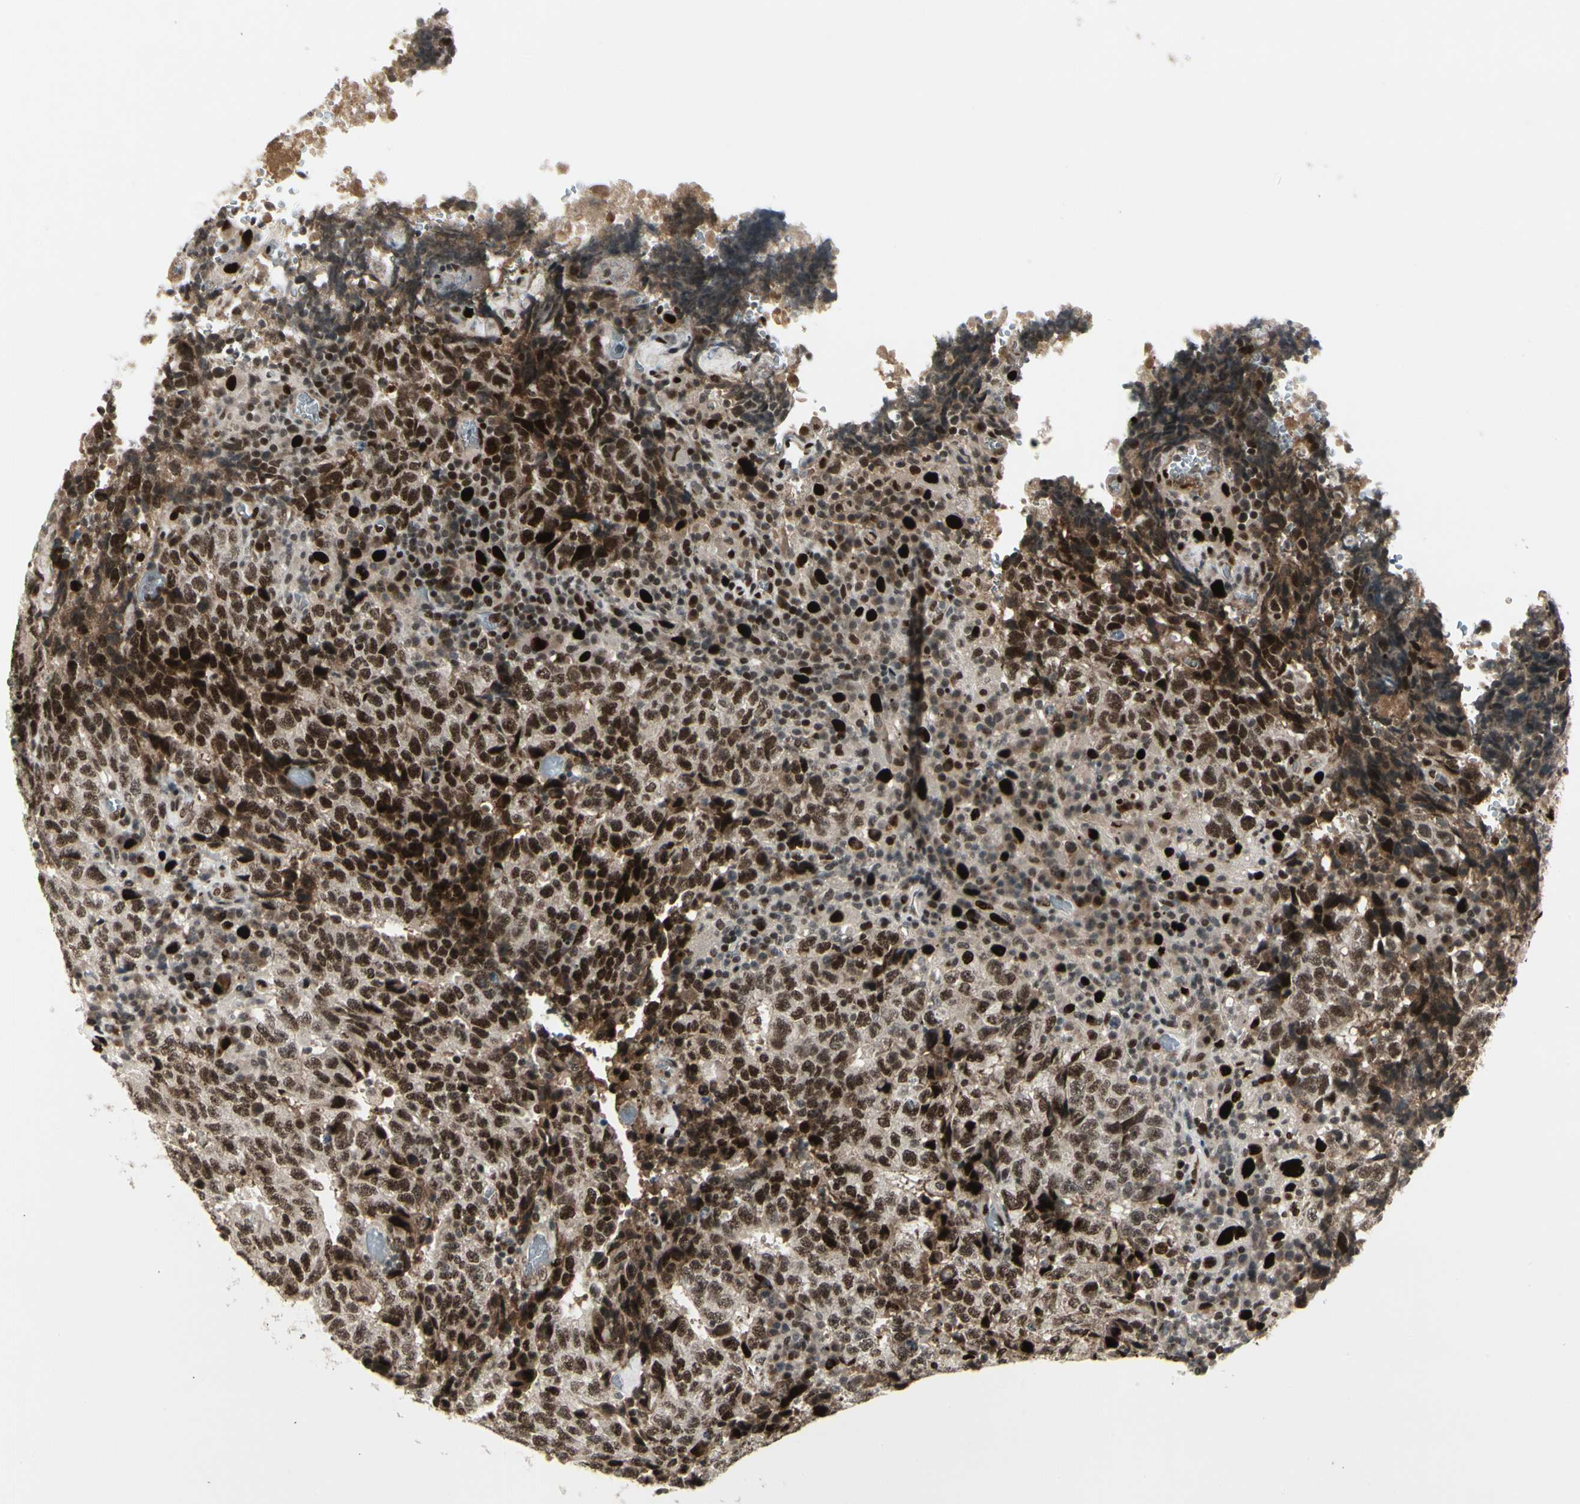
{"staining": {"intensity": "strong", "quantity": ">75%", "location": "nuclear"}, "tissue": "testis cancer", "cell_type": "Tumor cells", "image_type": "cancer", "snomed": [{"axis": "morphology", "description": "Necrosis, NOS"}, {"axis": "morphology", "description": "Carcinoma, Embryonal, NOS"}, {"axis": "topography", "description": "Testis"}], "caption": "Strong nuclear positivity for a protein is present in about >75% of tumor cells of testis cancer using immunohistochemistry (IHC).", "gene": "FOXJ2", "patient": {"sex": "male", "age": 19}}